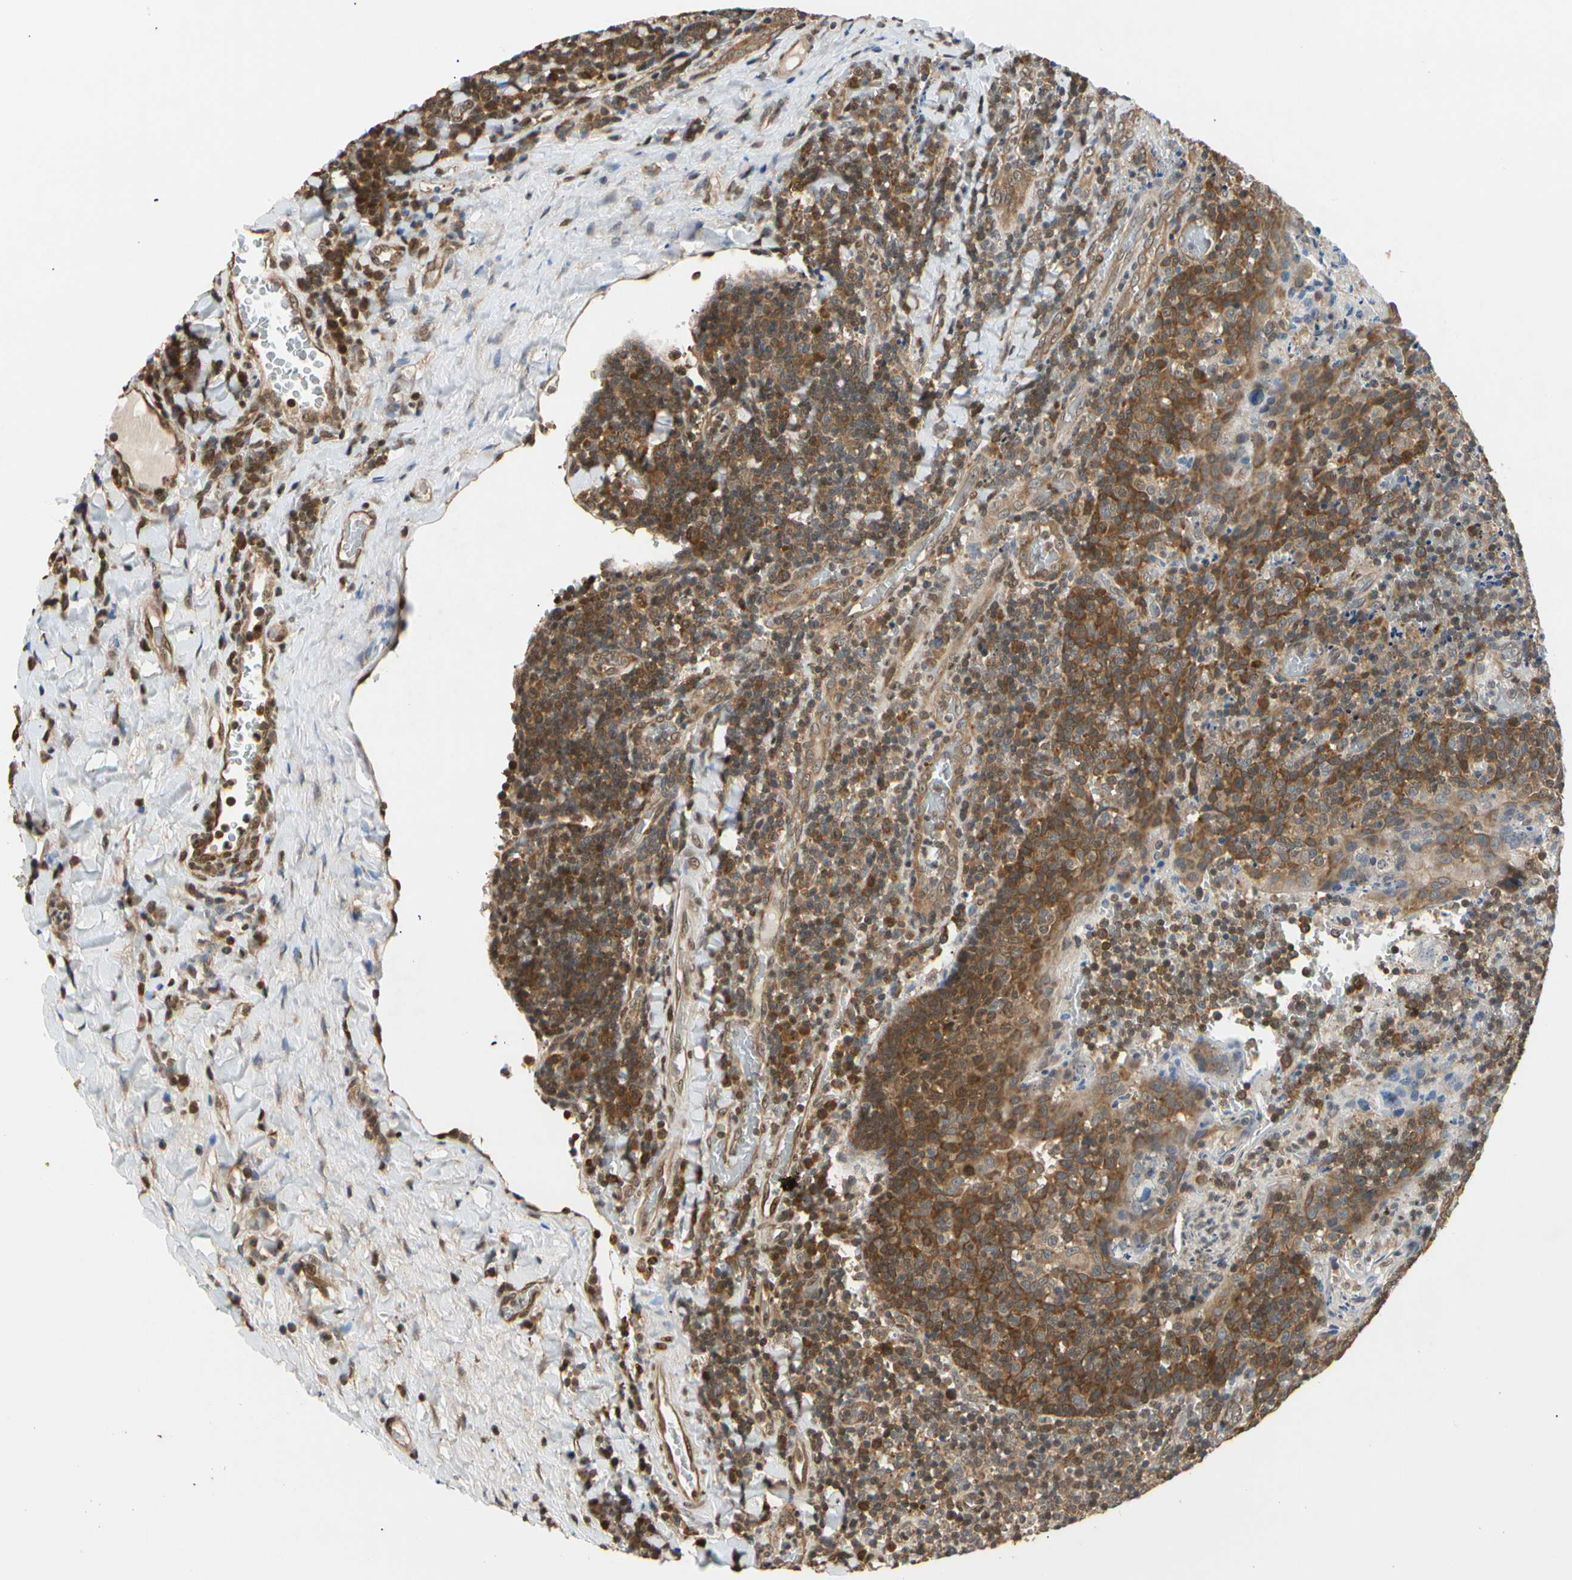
{"staining": {"intensity": "moderate", "quantity": ">75%", "location": "cytoplasmic/membranous"}, "tissue": "tonsil", "cell_type": "Non-germinal center cells", "image_type": "normal", "snomed": [{"axis": "morphology", "description": "Normal tissue, NOS"}, {"axis": "topography", "description": "Tonsil"}], "caption": "Immunohistochemical staining of normal human tonsil shows >75% levels of moderate cytoplasmic/membranous protein positivity in about >75% of non-germinal center cells. The protein of interest is shown in brown color, while the nuclei are stained blue.", "gene": "EIF1AX", "patient": {"sex": "male", "age": 17}}